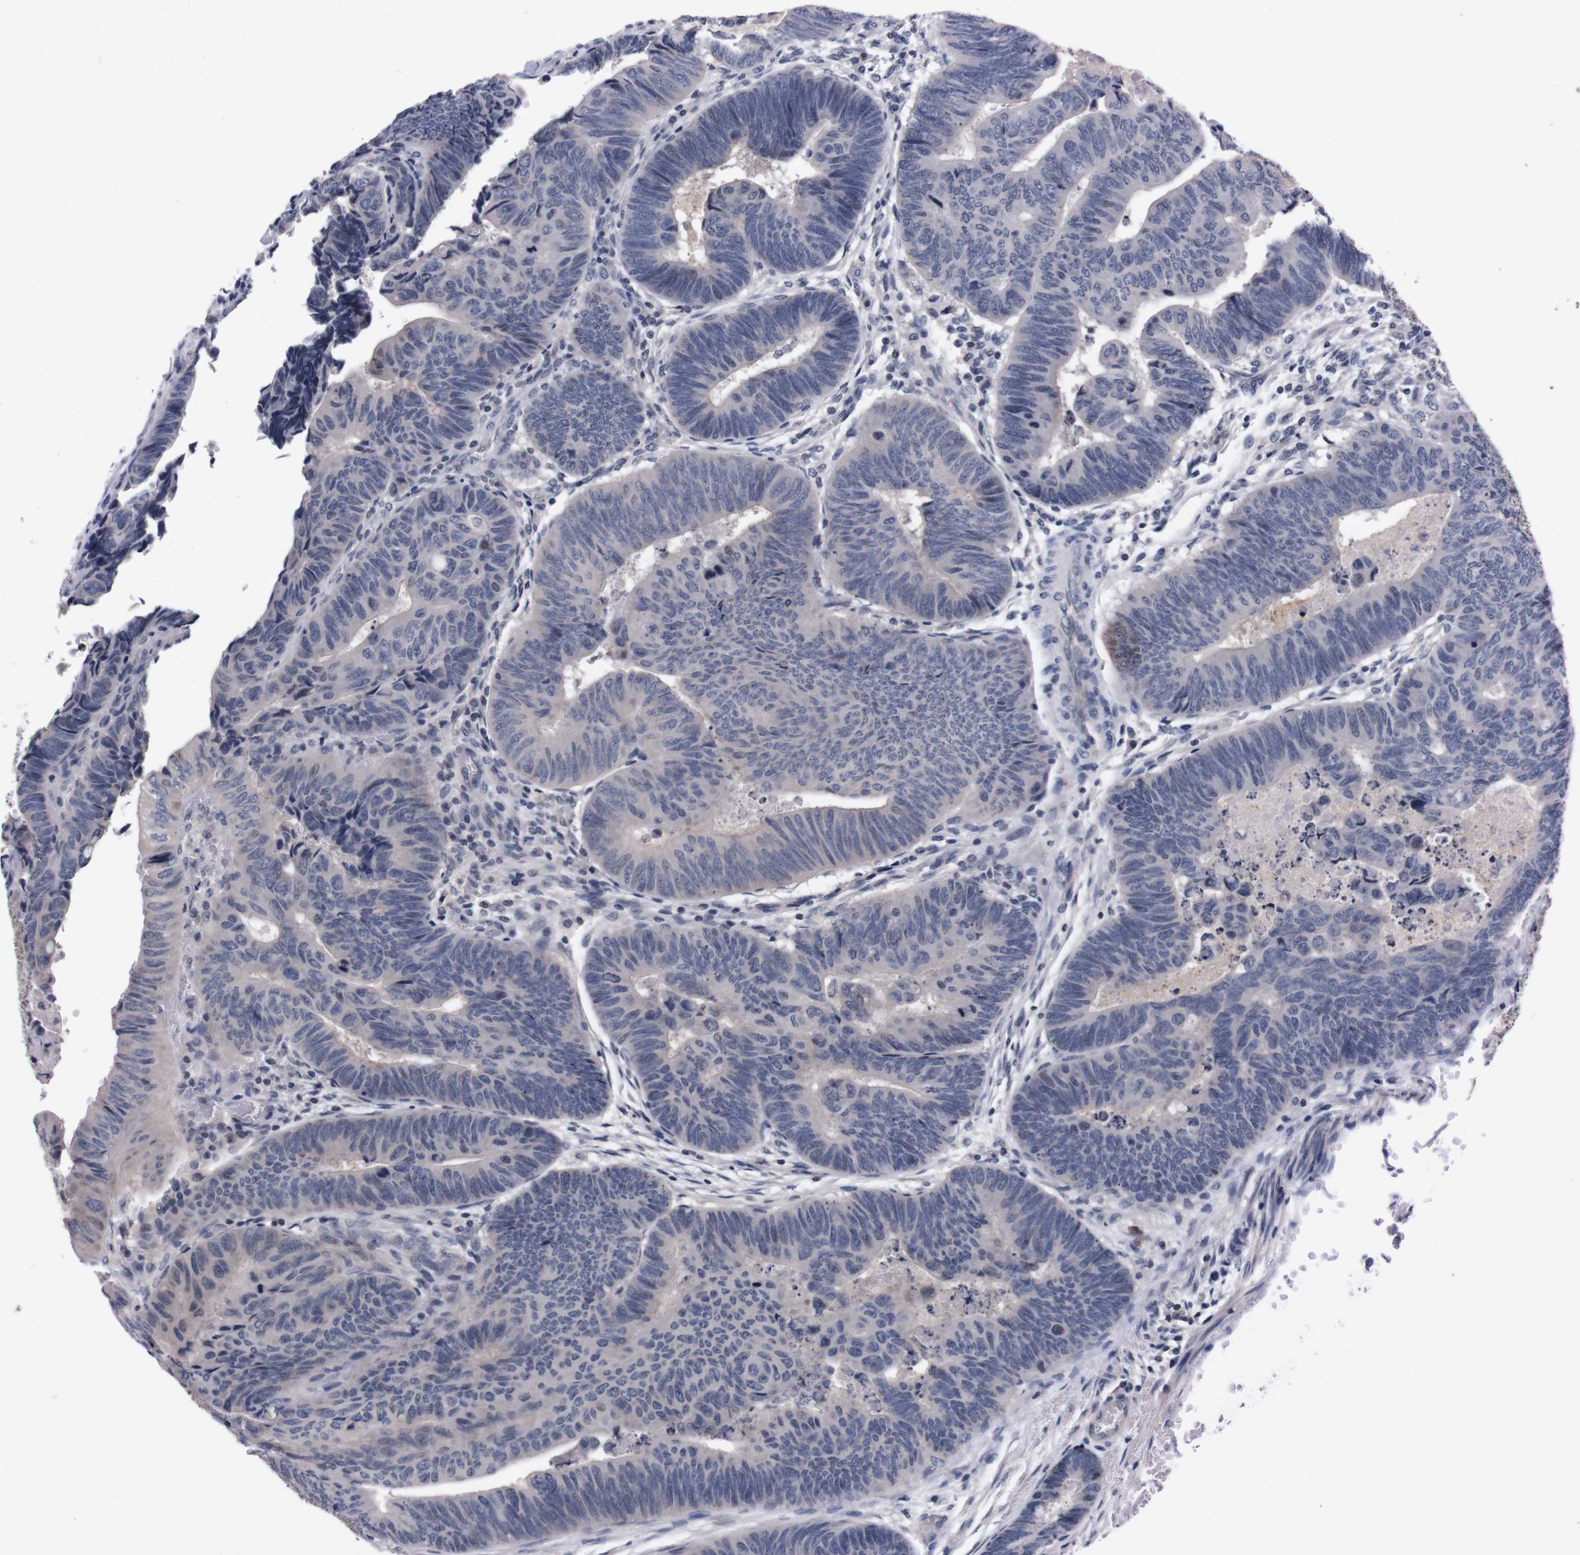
{"staining": {"intensity": "negative", "quantity": "none", "location": "none"}, "tissue": "colorectal cancer", "cell_type": "Tumor cells", "image_type": "cancer", "snomed": [{"axis": "morphology", "description": "Normal tissue, NOS"}, {"axis": "morphology", "description": "Adenocarcinoma, NOS"}, {"axis": "topography", "description": "Rectum"}, {"axis": "topography", "description": "Peripheral nerve tissue"}], "caption": "Colorectal cancer stained for a protein using immunohistochemistry demonstrates no staining tumor cells.", "gene": "TNFRSF21", "patient": {"sex": "male", "age": 92}}